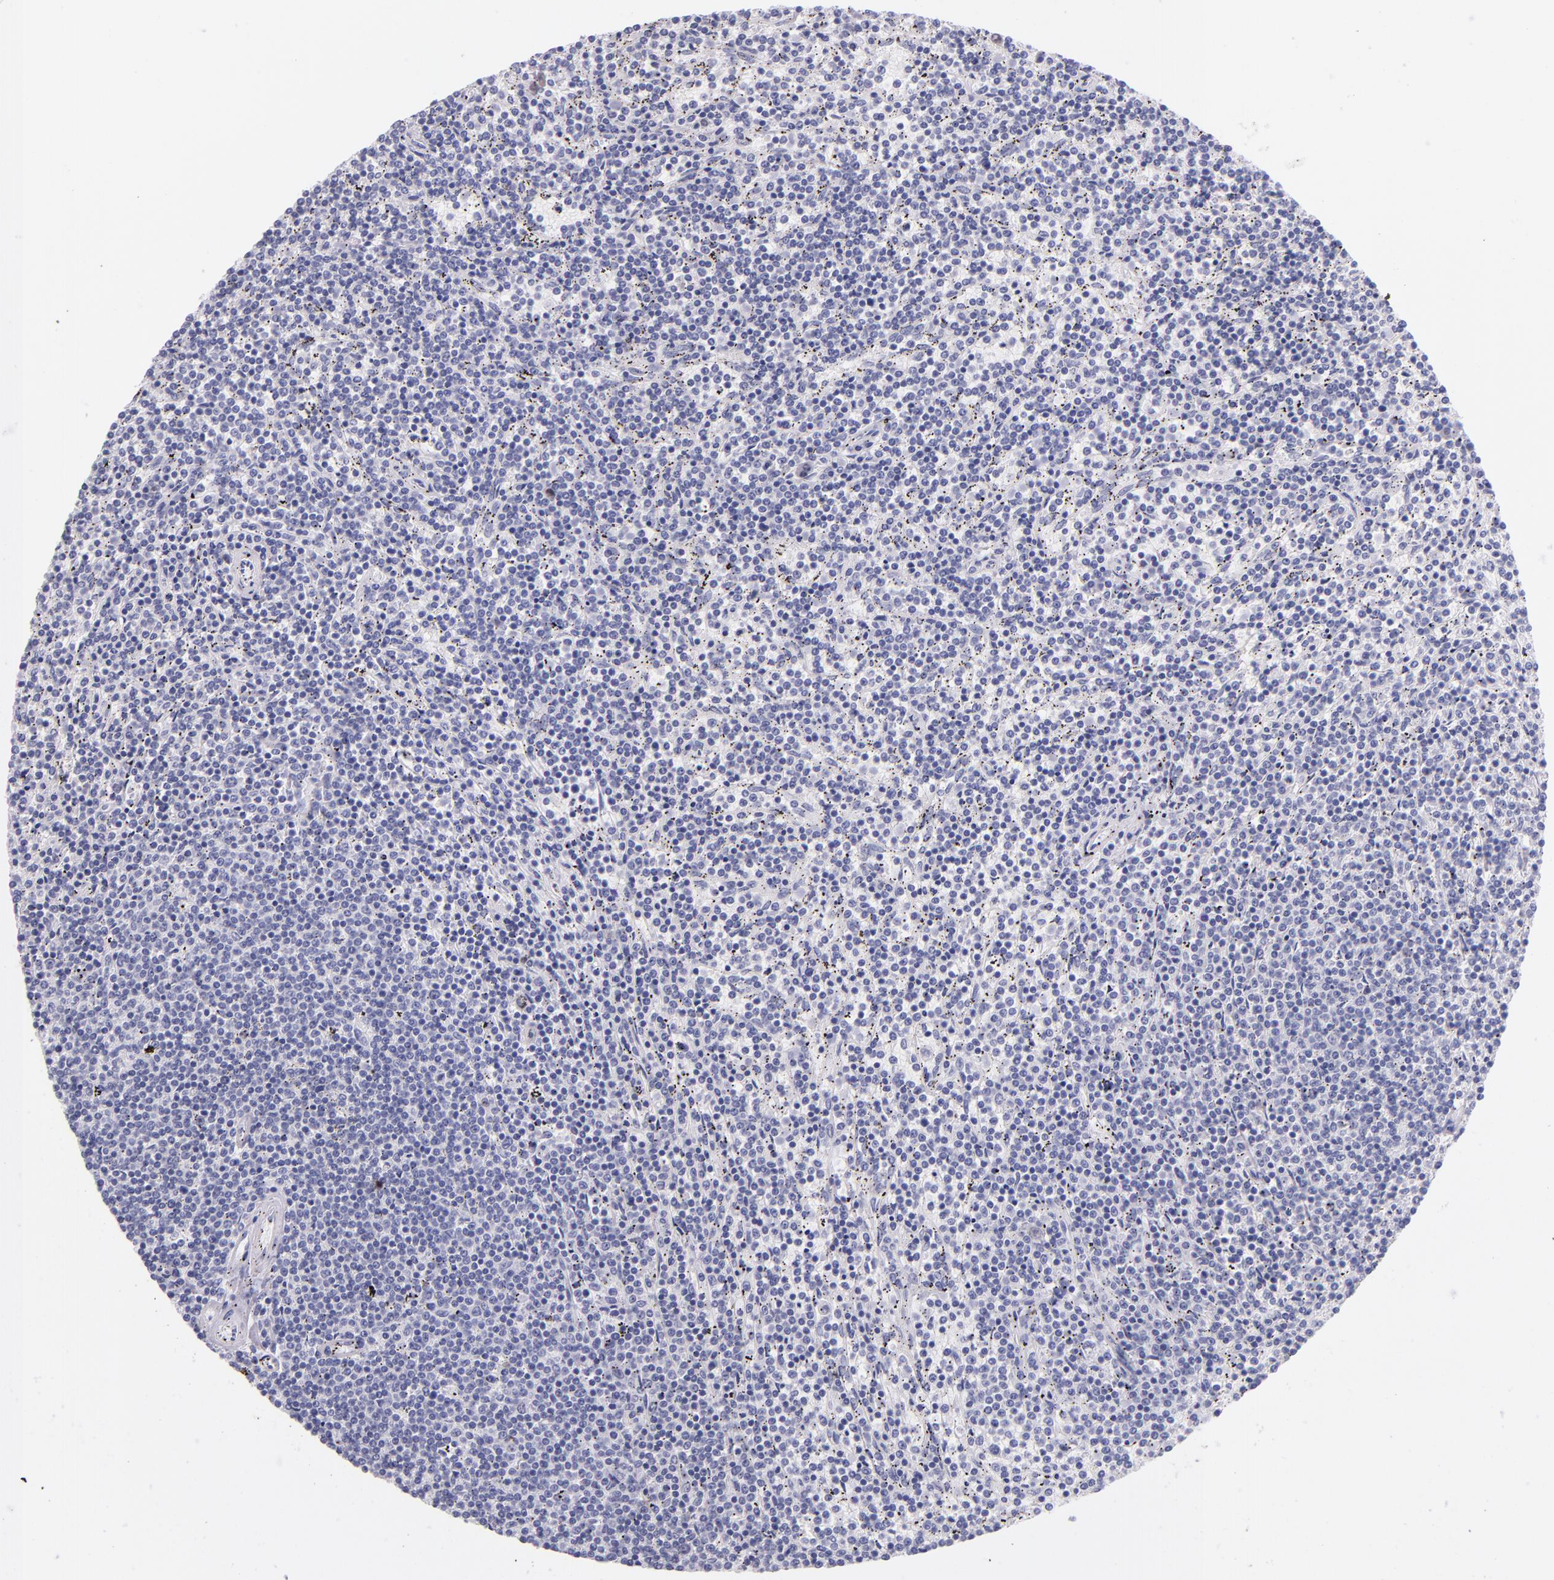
{"staining": {"intensity": "negative", "quantity": "none", "location": "none"}, "tissue": "lymphoma", "cell_type": "Tumor cells", "image_type": "cancer", "snomed": [{"axis": "morphology", "description": "Malignant lymphoma, non-Hodgkin's type, Low grade"}, {"axis": "topography", "description": "Spleen"}], "caption": "The IHC micrograph has no significant expression in tumor cells of low-grade malignant lymphoma, non-Hodgkin's type tissue.", "gene": "IRF4", "patient": {"sex": "female", "age": 50}}